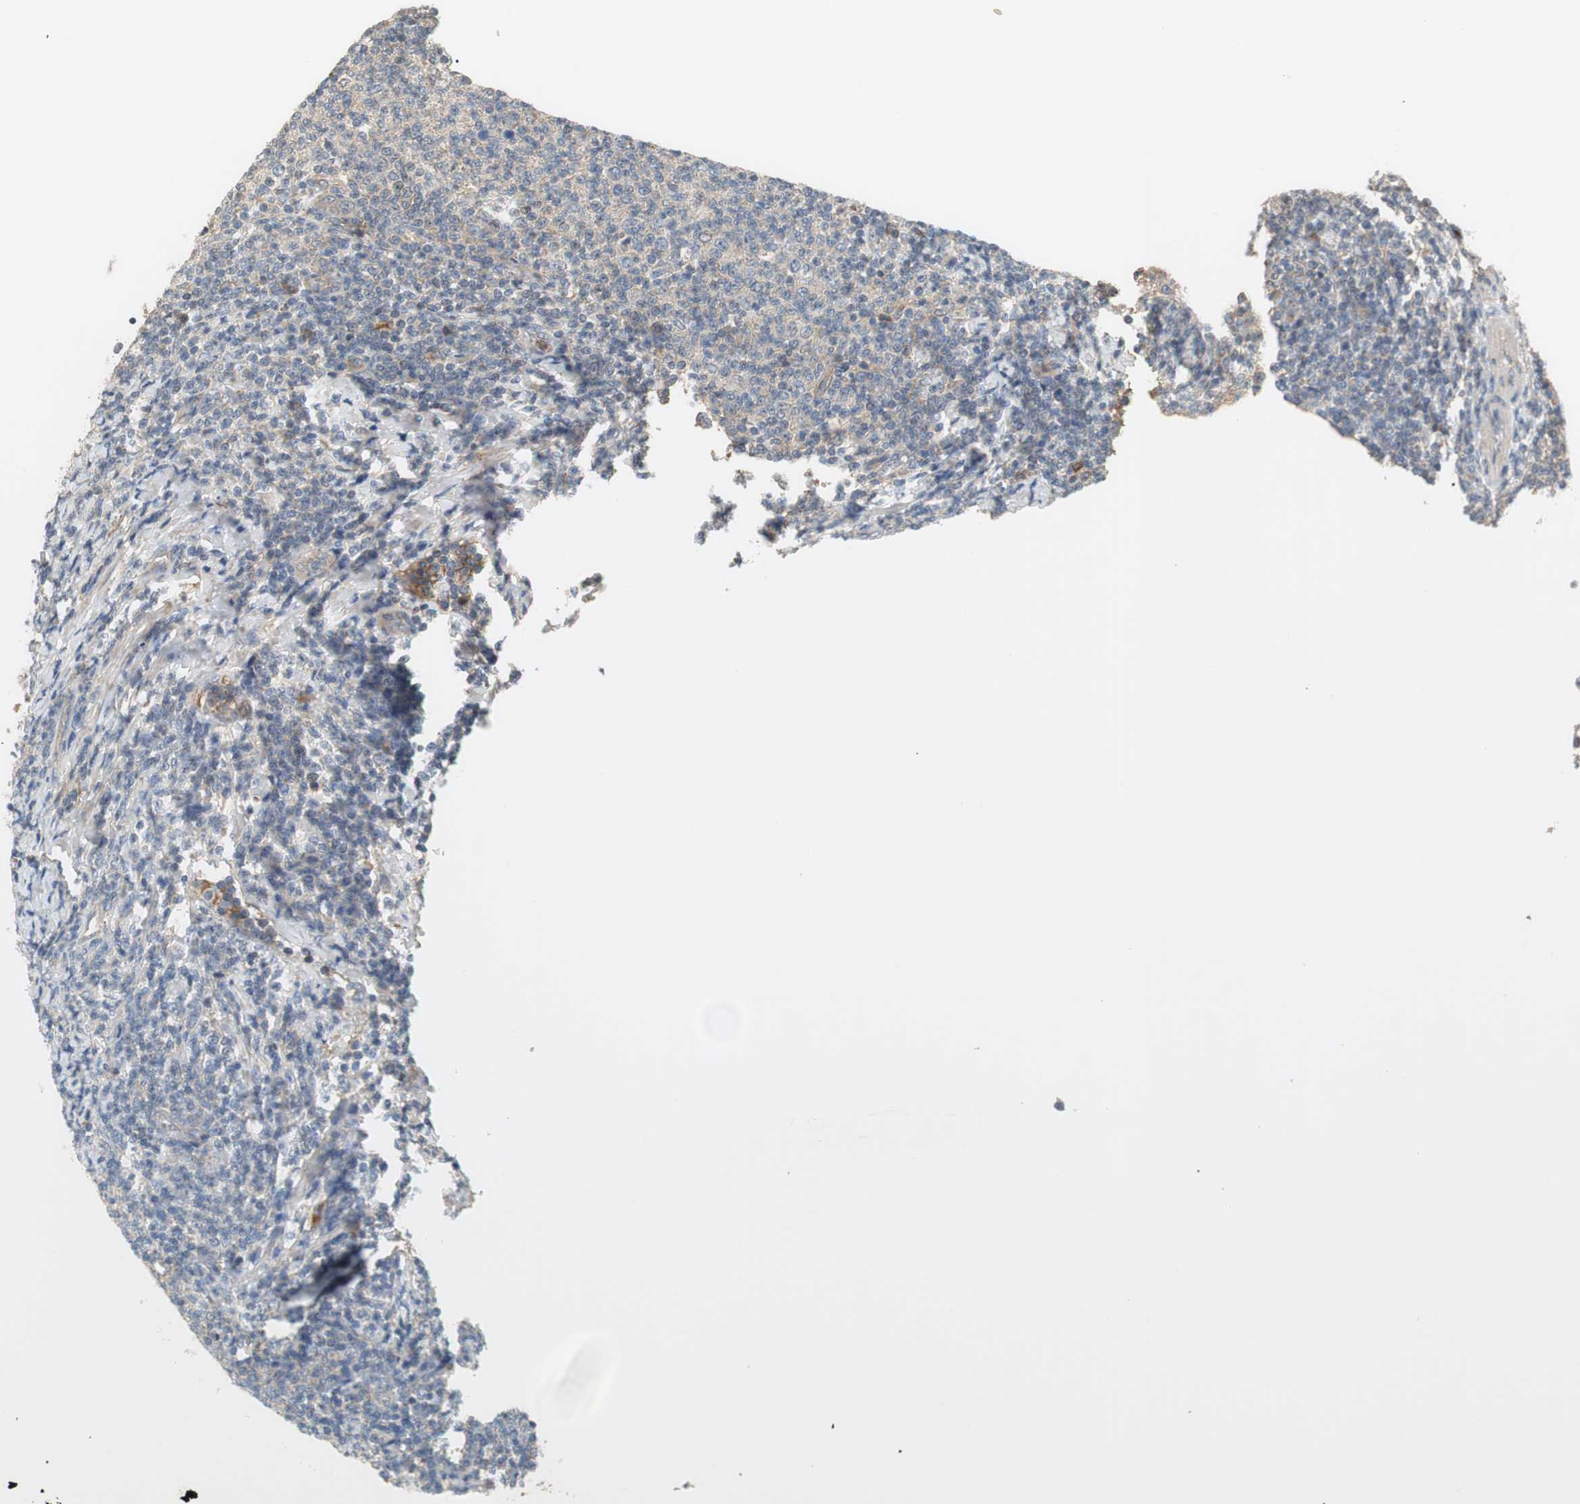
{"staining": {"intensity": "negative", "quantity": "none", "location": "none"}, "tissue": "lymphoma", "cell_type": "Tumor cells", "image_type": "cancer", "snomed": [{"axis": "morphology", "description": "Malignant lymphoma, non-Hodgkin's type, Low grade"}, {"axis": "topography", "description": "Lymph node"}], "caption": "Image shows no protein expression in tumor cells of lymphoma tissue. Brightfield microscopy of immunohistochemistry stained with DAB (3,3'-diaminobenzidine) (brown) and hematoxylin (blue), captured at high magnification.", "gene": "C4A", "patient": {"sex": "male", "age": 66}}